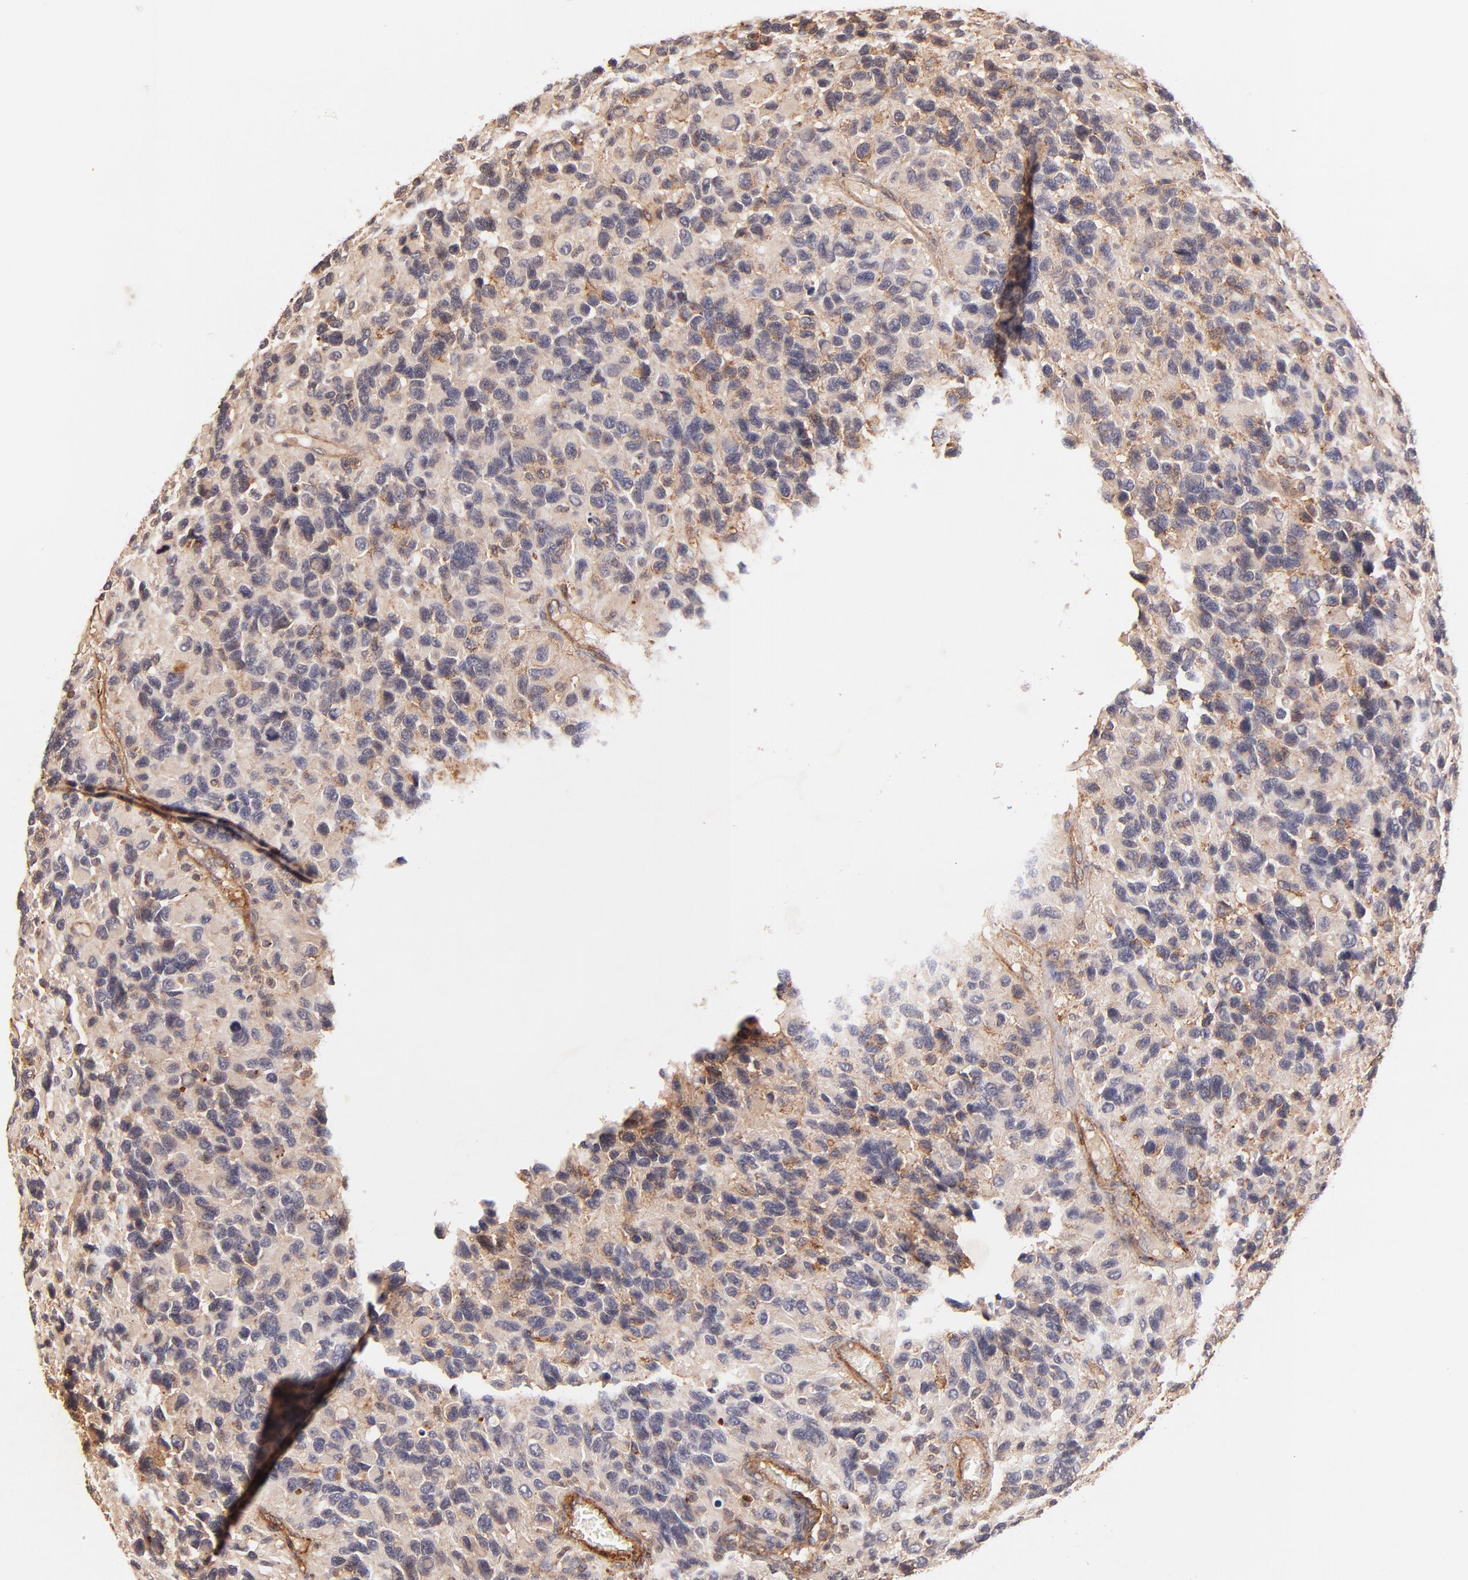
{"staining": {"intensity": "negative", "quantity": "none", "location": "none"}, "tissue": "glioma", "cell_type": "Tumor cells", "image_type": "cancer", "snomed": [{"axis": "morphology", "description": "Glioma, malignant, High grade"}, {"axis": "topography", "description": "Brain"}], "caption": "This is an IHC micrograph of glioma. There is no positivity in tumor cells.", "gene": "ITGB1", "patient": {"sex": "male", "age": 77}}